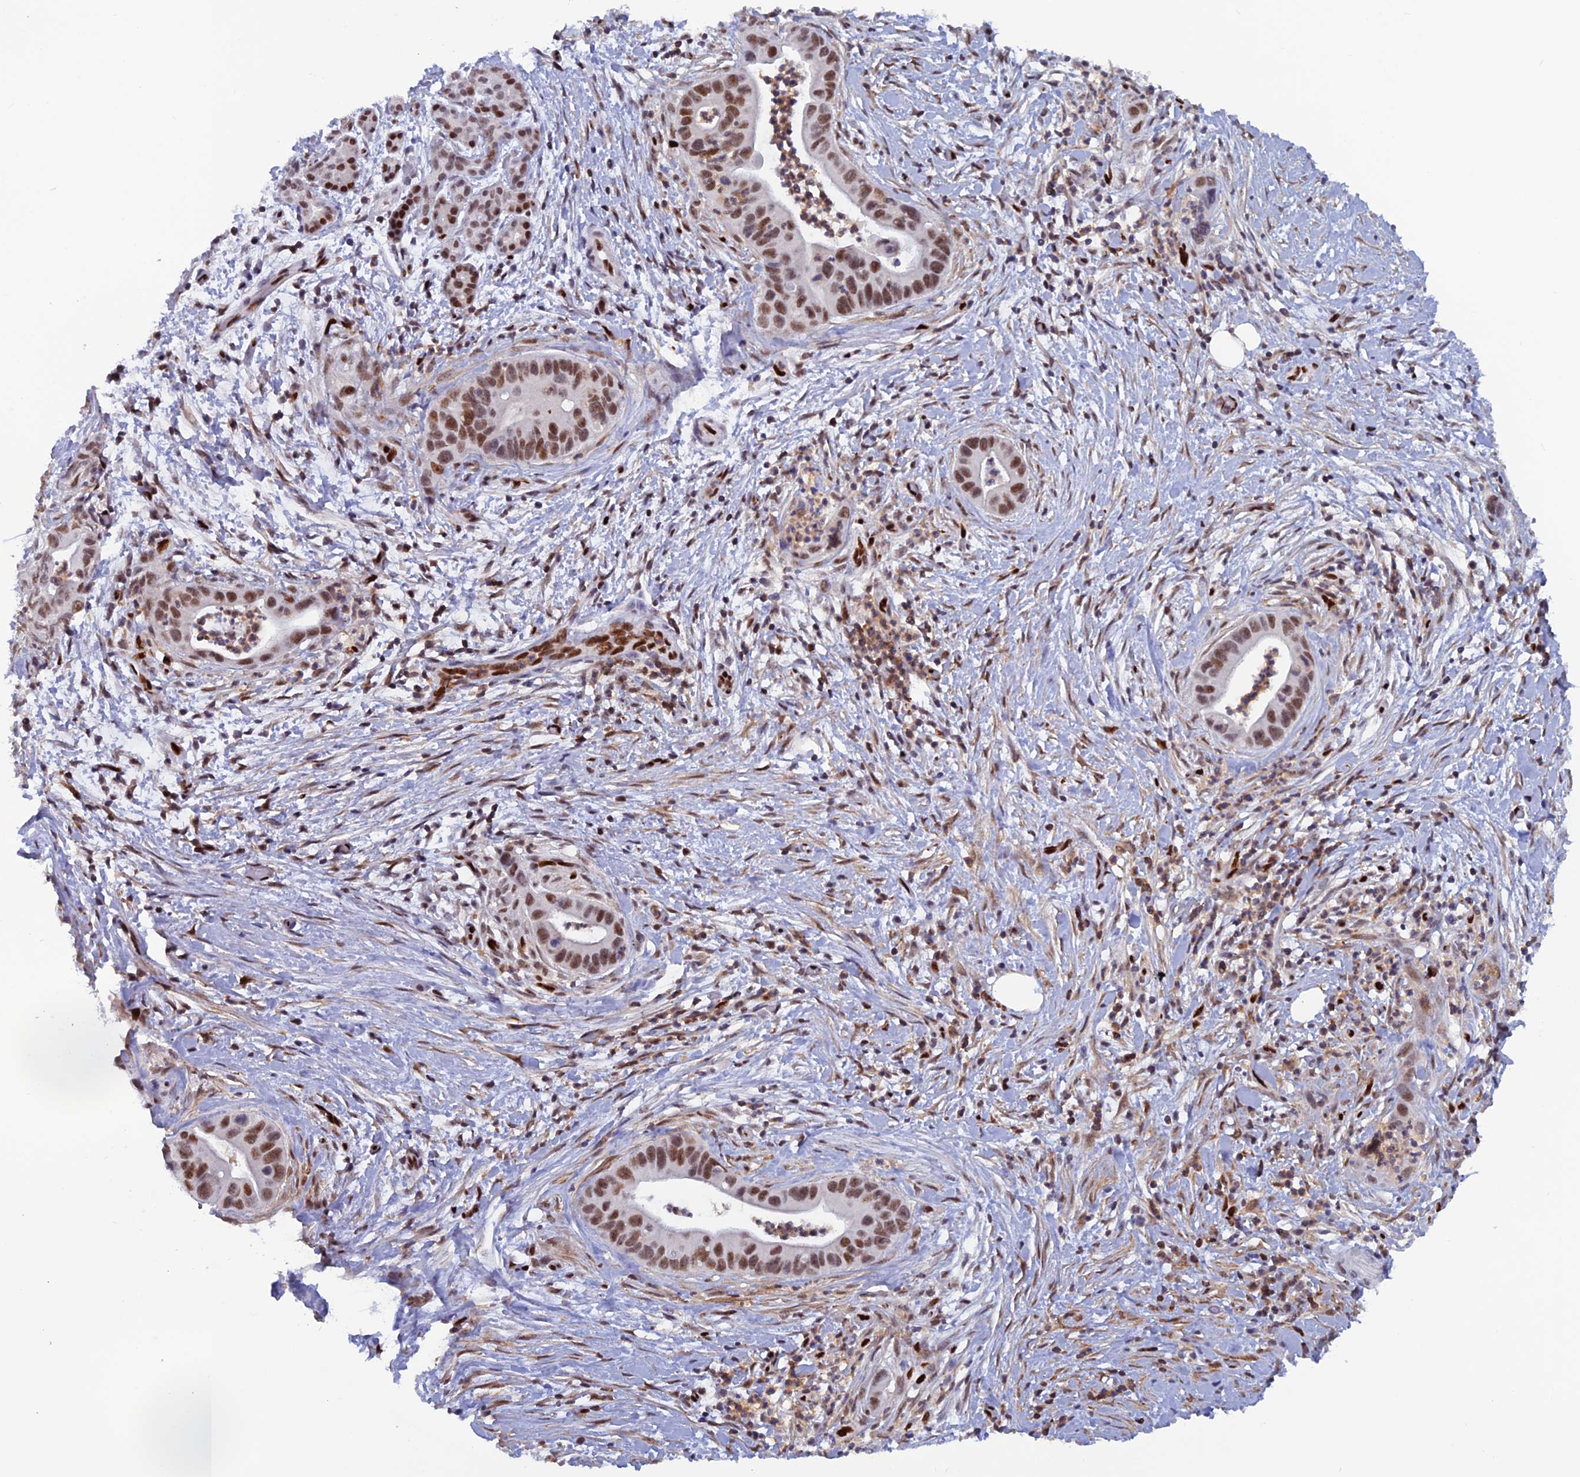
{"staining": {"intensity": "moderate", "quantity": ">75%", "location": "nuclear"}, "tissue": "pancreatic cancer", "cell_type": "Tumor cells", "image_type": "cancer", "snomed": [{"axis": "morphology", "description": "Adenocarcinoma, NOS"}, {"axis": "topography", "description": "Pancreas"}], "caption": "Immunohistochemistry (IHC) of human pancreatic adenocarcinoma reveals medium levels of moderate nuclear expression in about >75% of tumor cells.", "gene": "NOL4L", "patient": {"sex": "male", "age": 73}}